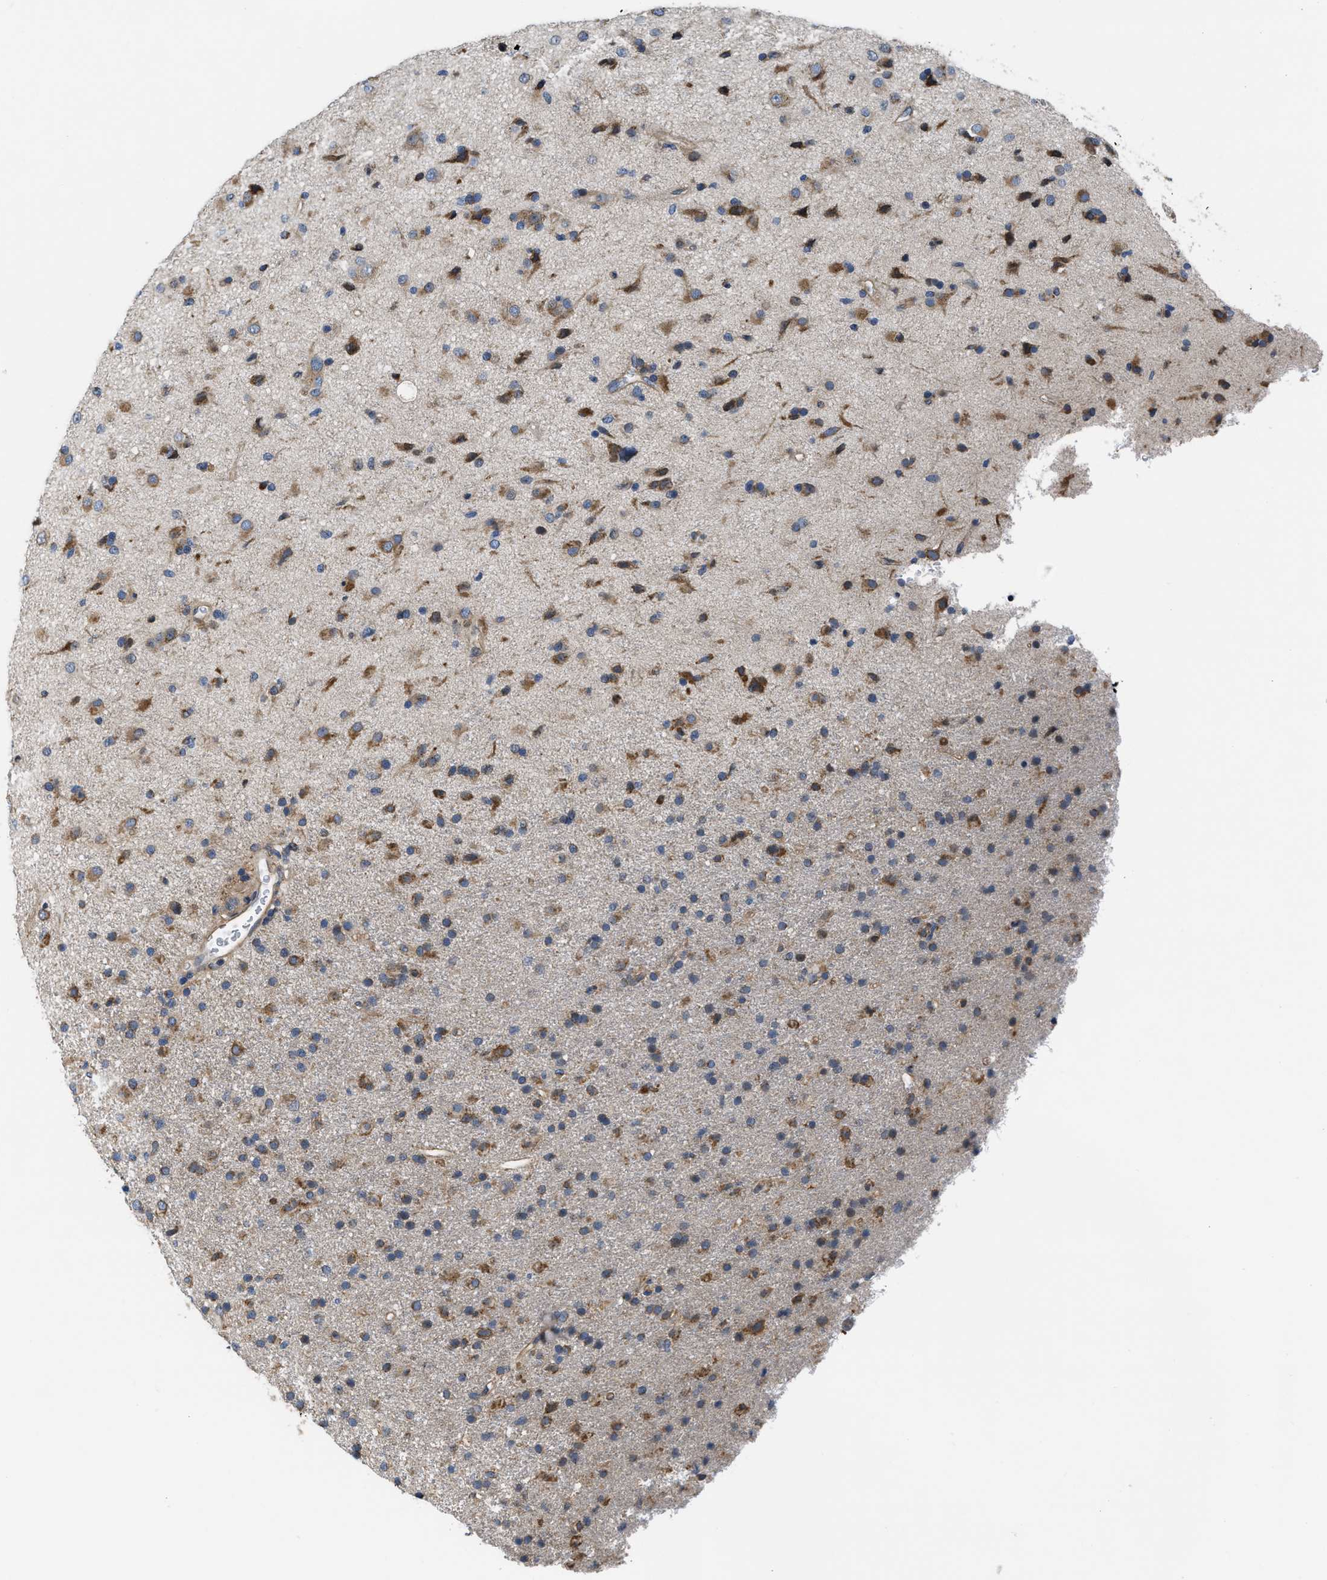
{"staining": {"intensity": "moderate", "quantity": ">75%", "location": "cytoplasmic/membranous"}, "tissue": "glioma", "cell_type": "Tumor cells", "image_type": "cancer", "snomed": [{"axis": "morphology", "description": "Glioma, malignant, Low grade"}, {"axis": "topography", "description": "Brain"}], "caption": "Human glioma stained with a protein marker reveals moderate staining in tumor cells.", "gene": "CEP128", "patient": {"sex": "male", "age": 65}}